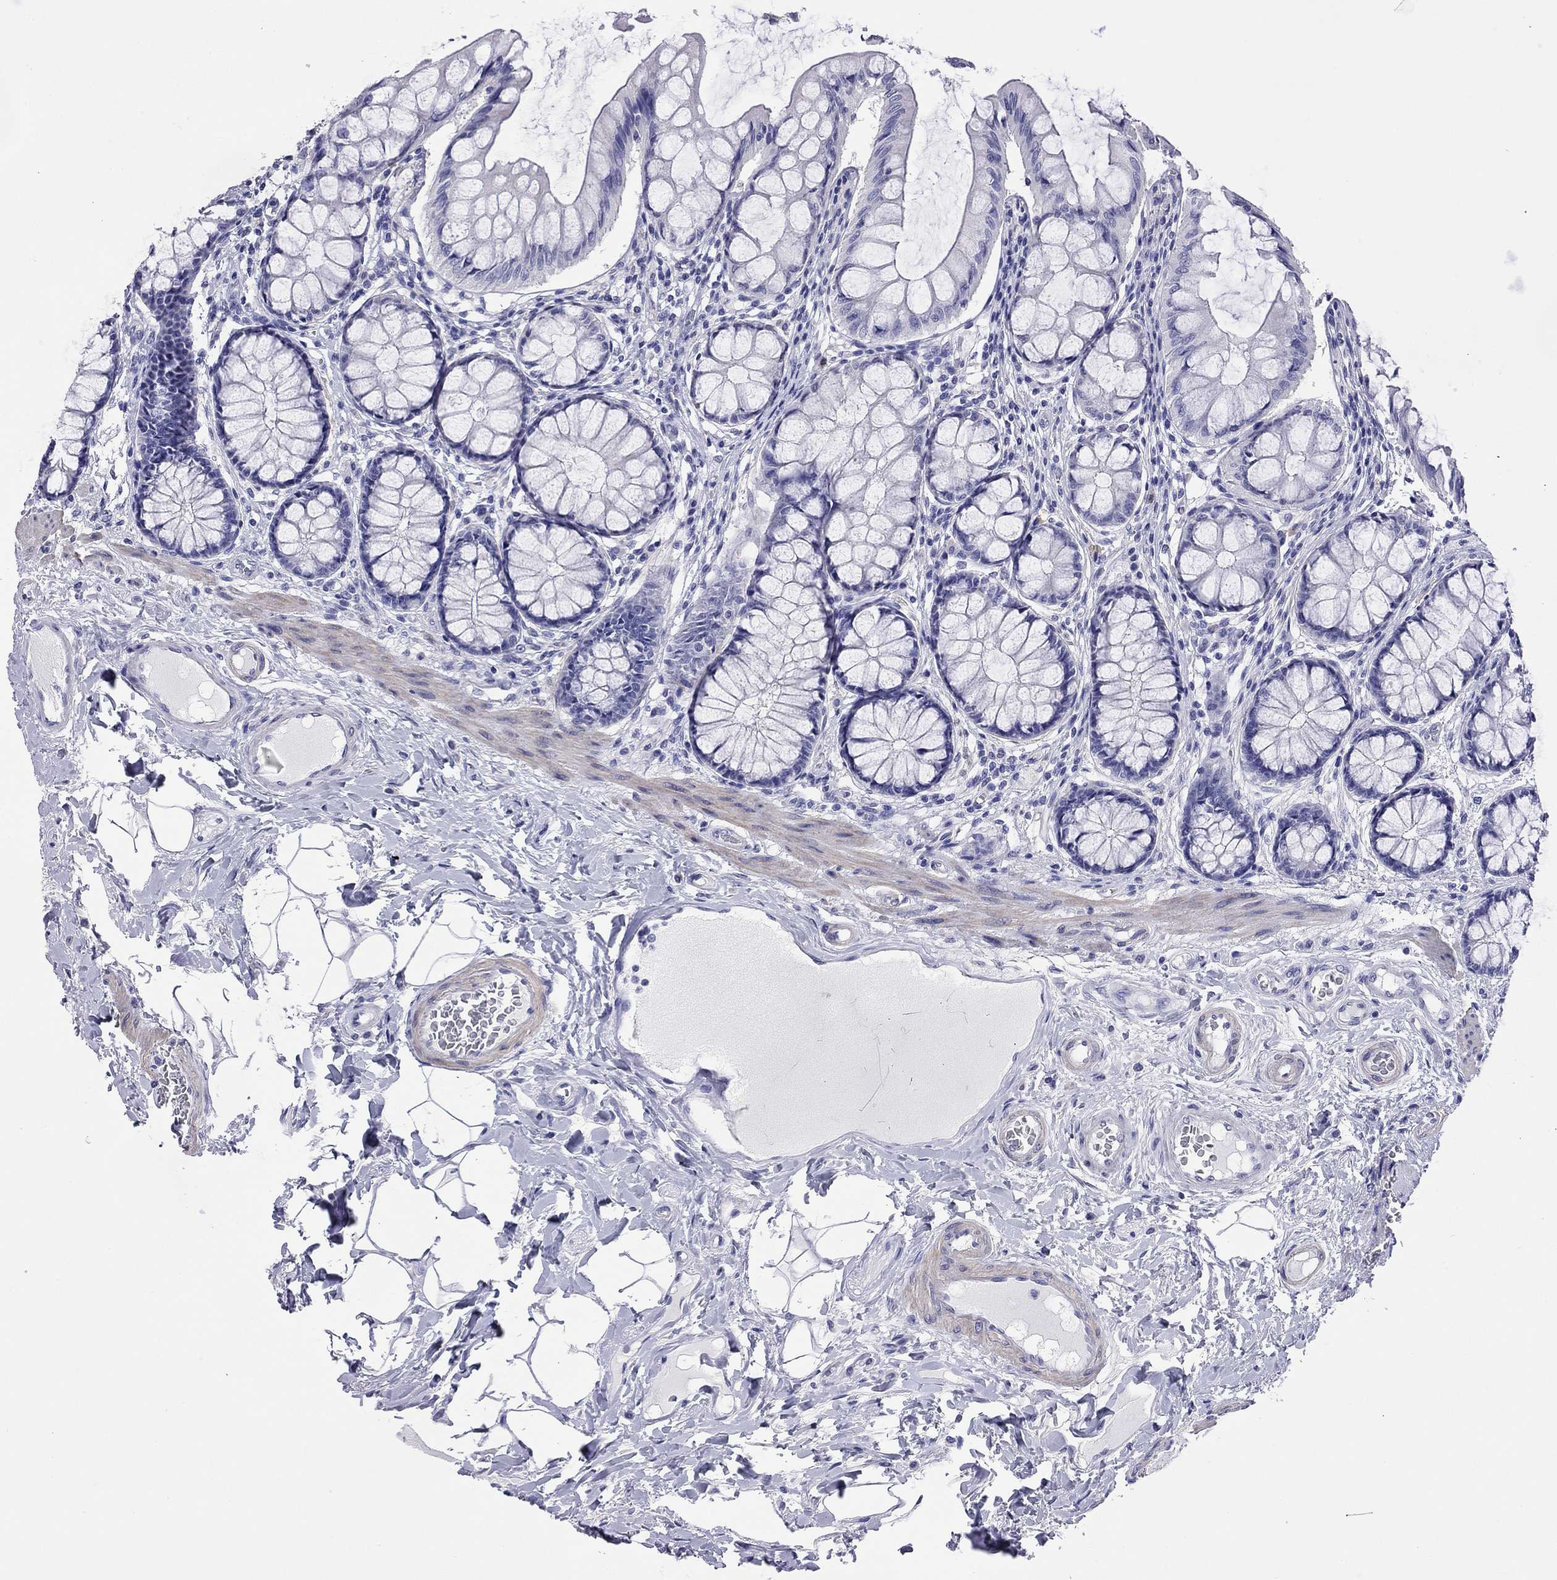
{"staining": {"intensity": "negative", "quantity": "none", "location": "none"}, "tissue": "colon", "cell_type": "Endothelial cells", "image_type": "normal", "snomed": [{"axis": "morphology", "description": "Normal tissue, NOS"}, {"axis": "topography", "description": "Colon"}], "caption": "Endothelial cells are negative for protein expression in benign human colon. Brightfield microscopy of immunohistochemistry stained with DAB (brown) and hematoxylin (blue), captured at high magnification.", "gene": "KIAA2012", "patient": {"sex": "female", "age": 65}}